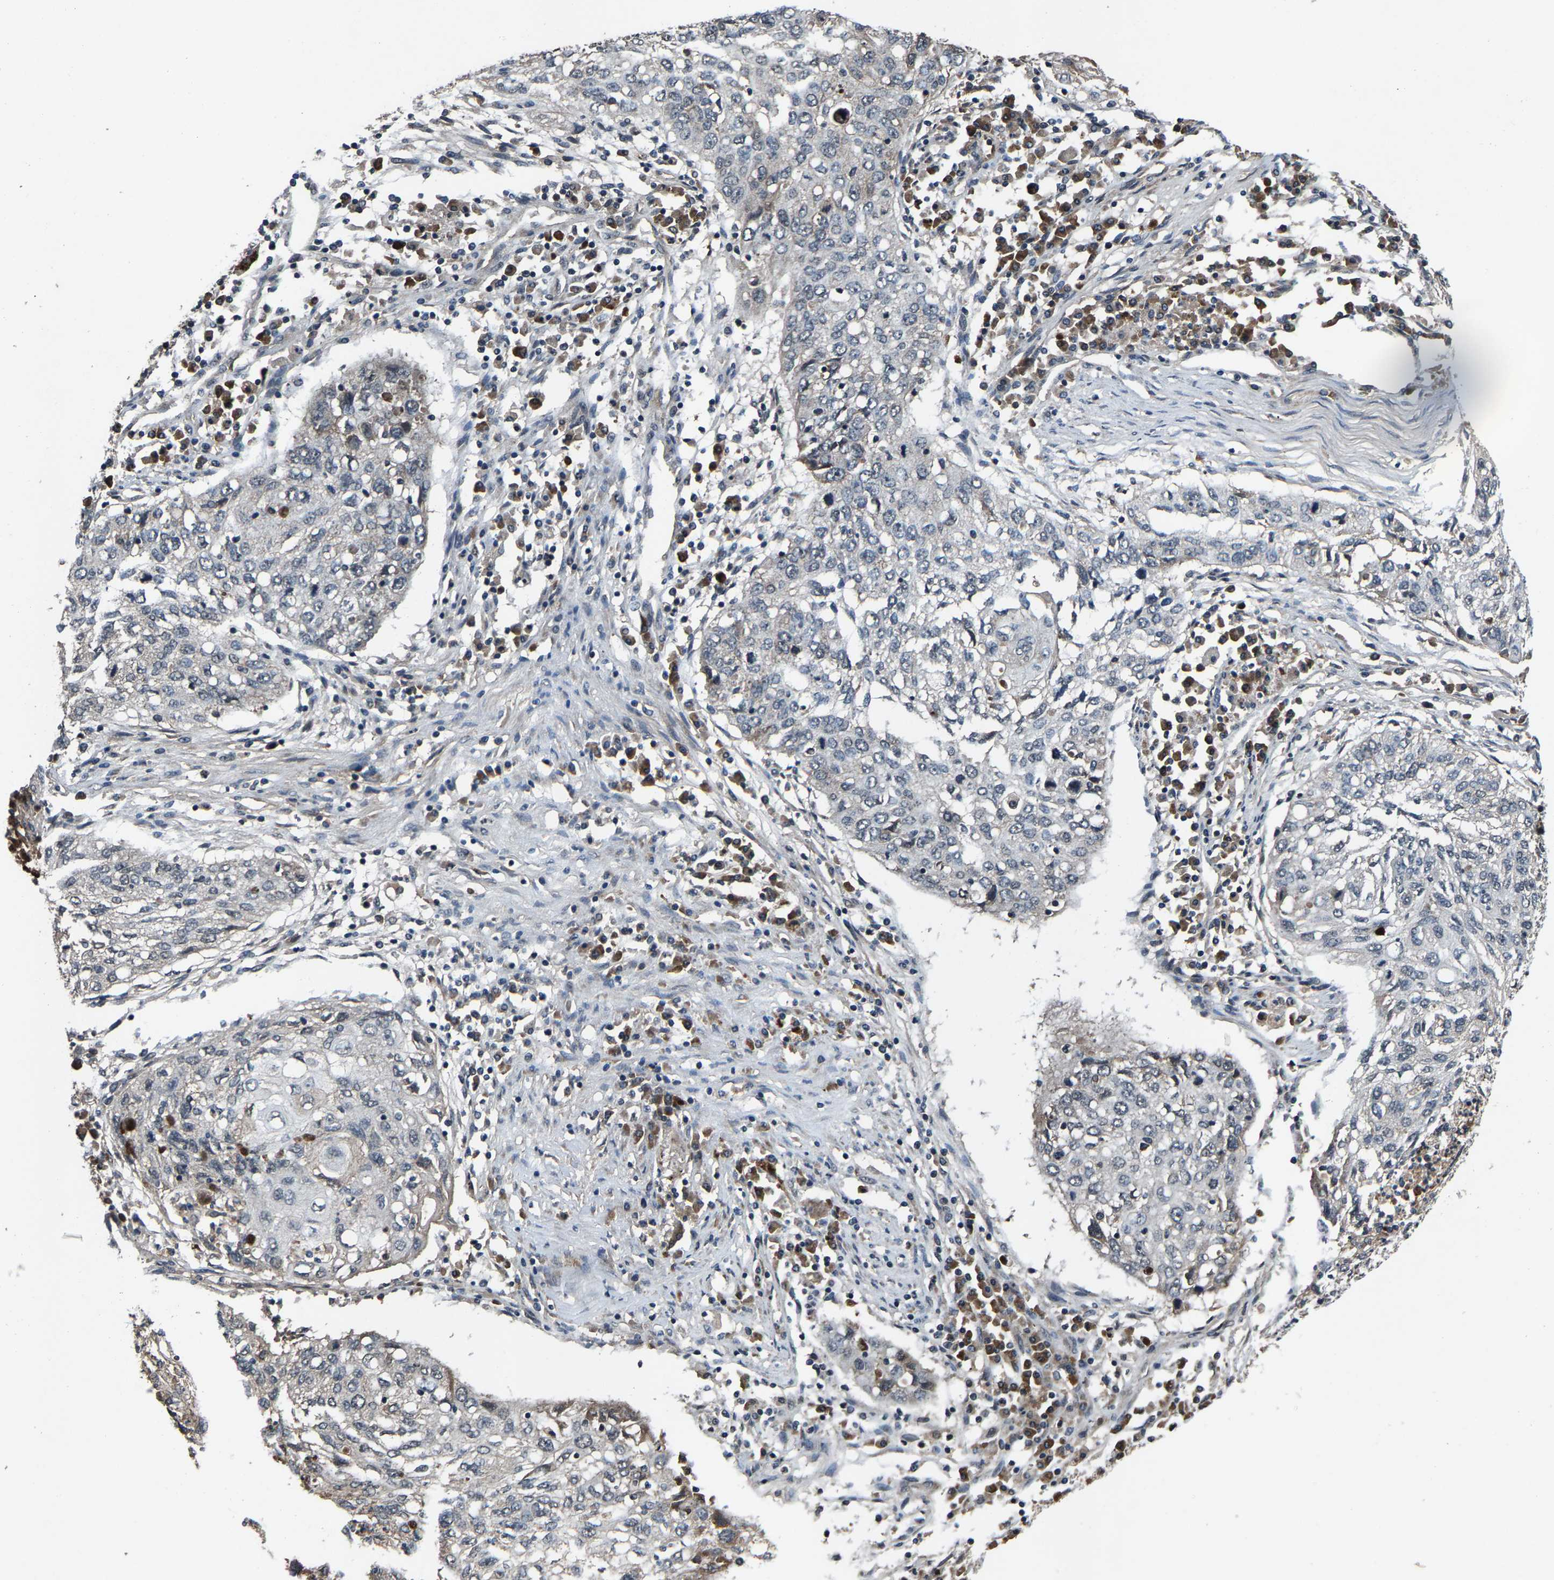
{"staining": {"intensity": "negative", "quantity": "none", "location": "none"}, "tissue": "lung cancer", "cell_type": "Tumor cells", "image_type": "cancer", "snomed": [{"axis": "morphology", "description": "Squamous cell carcinoma, NOS"}, {"axis": "topography", "description": "Lung"}], "caption": "Tumor cells are negative for brown protein staining in lung squamous cell carcinoma. (Stains: DAB IHC with hematoxylin counter stain, Microscopy: brightfield microscopy at high magnification).", "gene": "HUWE1", "patient": {"sex": "female", "age": 63}}